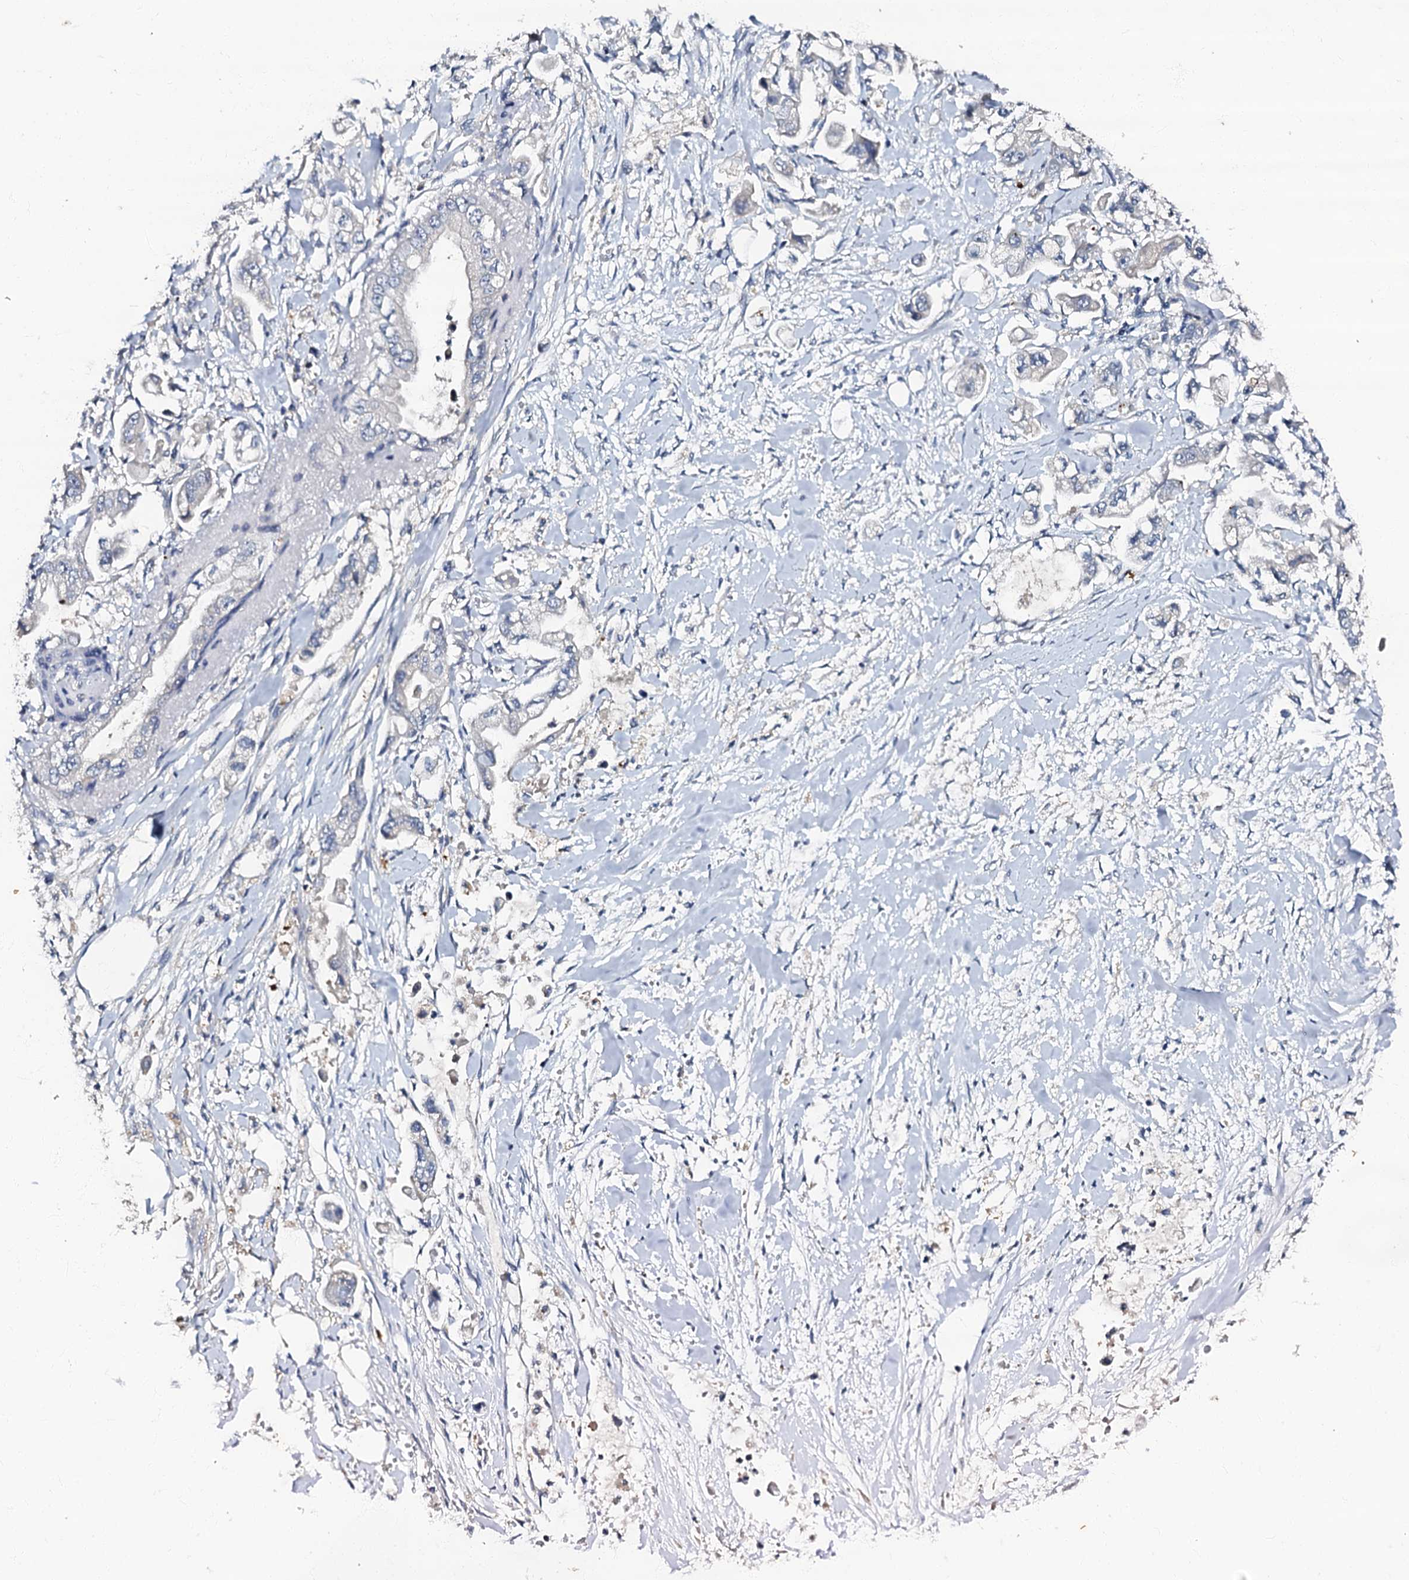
{"staining": {"intensity": "negative", "quantity": "none", "location": "none"}, "tissue": "stomach cancer", "cell_type": "Tumor cells", "image_type": "cancer", "snomed": [{"axis": "morphology", "description": "Adenocarcinoma, NOS"}, {"axis": "topography", "description": "Stomach"}], "caption": "Immunohistochemical staining of human stomach cancer shows no significant positivity in tumor cells.", "gene": "OLAH", "patient": {"sex": "male", "age": 62}}